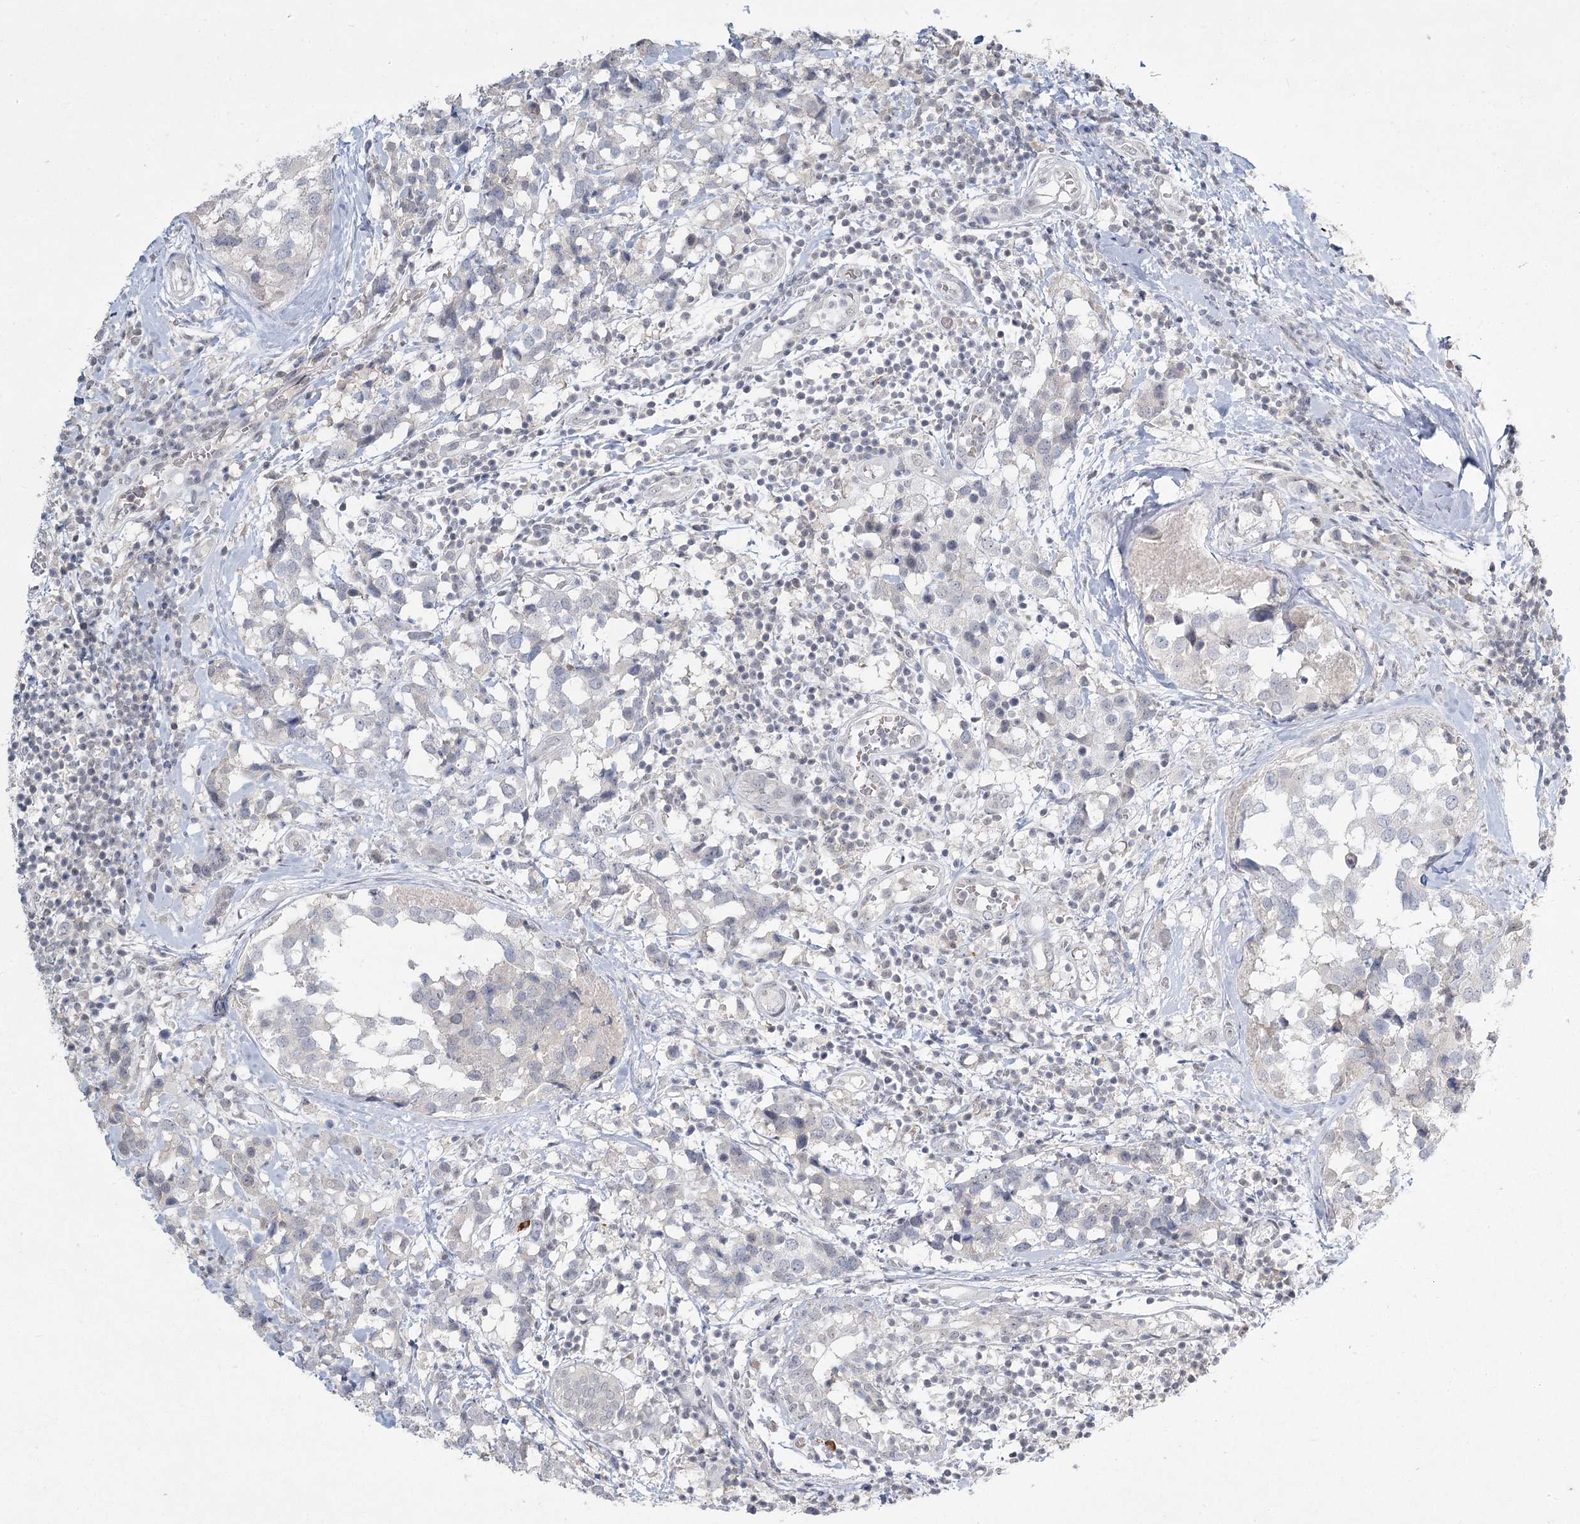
{"staining": {"intensity": "negative", "quantity": "none", "location": "none"}, "tissue": "breast cancer", "cell_type": "Tumor cells", "image_type": "cancer", "snomed": [{"axis": "morphology", "description": "Lobular carcinoma"}, {"axis": "topography", "description": "Breast"}], "caption": "IHC photomicrograph of neoplastic tissue: human lobular carcinoma (breast) stained with DAB exhibits no significant protein staining in tumor cells.", "gene": "LY6G5C", "patient": {"sex": "female", "age": 59}}